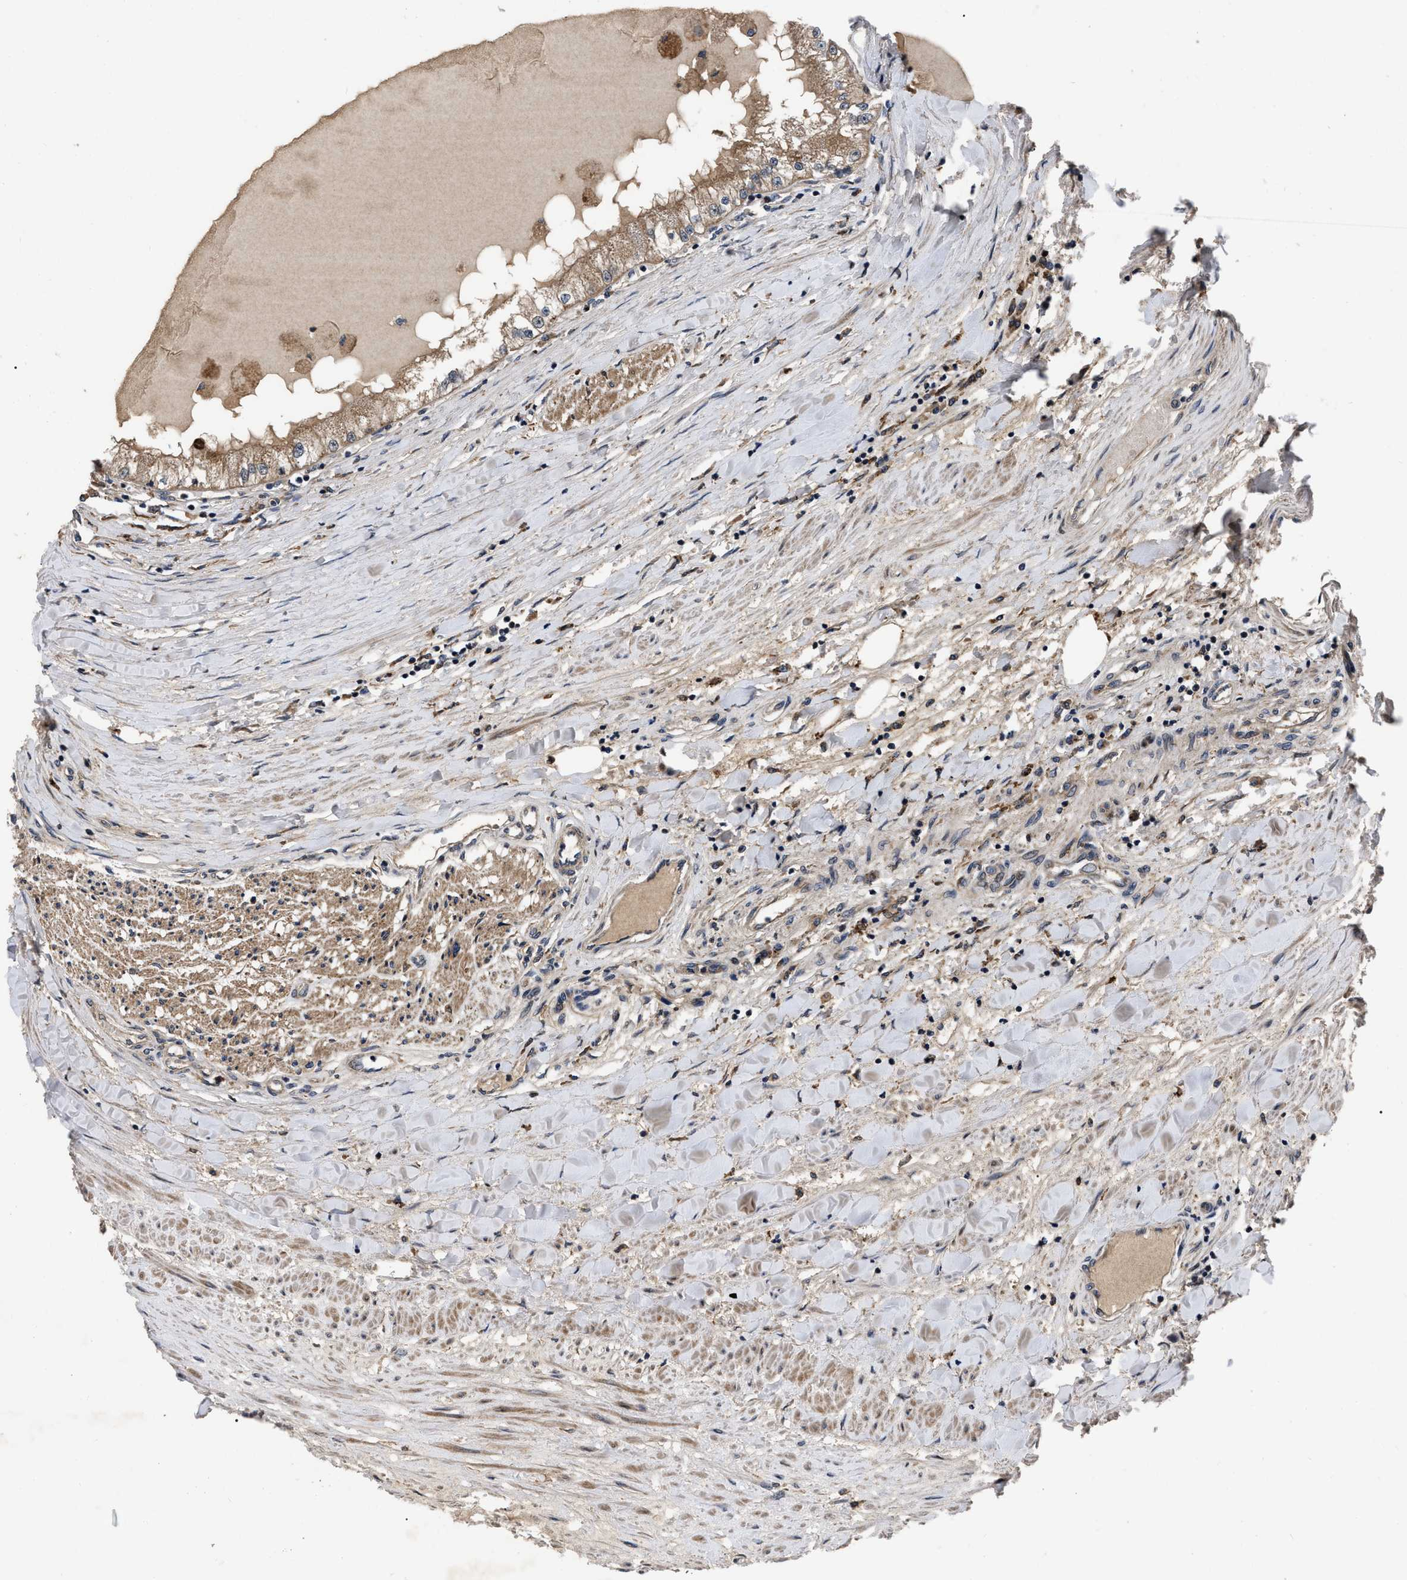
{"staining": {"intensity": "moderate", "quantity": "25%-75%", "location": "cytoplasmic/membranous"}, "tissue": "renal cancer", "cell_type": "Tumor cells", "image_type": "cancer", "snomed": [{"axis": "morphology", "description": "Adenocarcinoma, NOS"}, {"axis": "topography", "description": "Kidney"}], "caption": "This histopathology image exhibits renal cancer stained with immunohistochemistry (IHC) to label a protein in brown. The cytoplasmic/membranous of tumor cells show moderate positivity for the protein. Nuclei are counter-stained blue.", "gene": "PPWD1", "patient": {"sex": "male", "age": 68}}